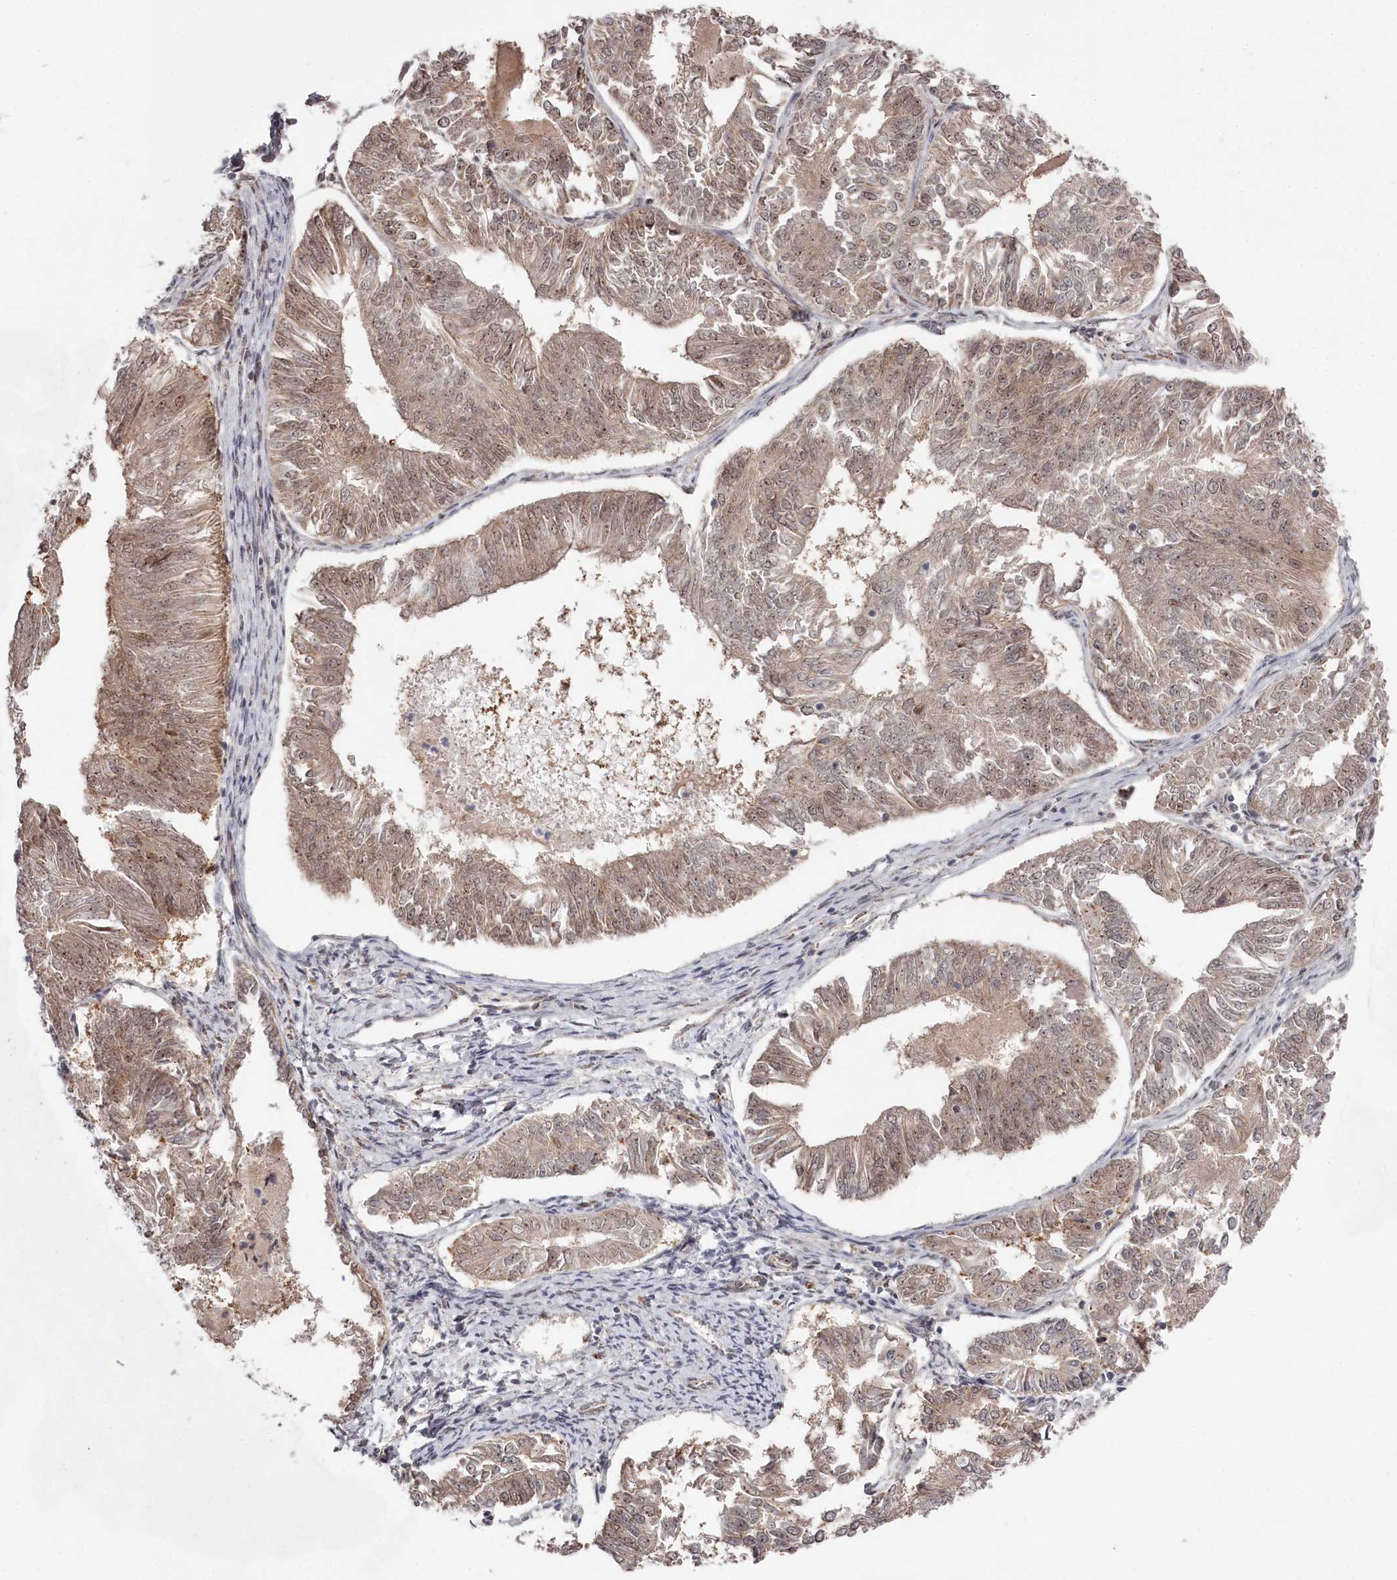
{"staining": {"intensity": "weak", "quantity": ">75%", "location": "cytoplasmic/membranous,nuclear"}, "tissue": "endometrial cancer", "cell_type": "Tumor cells", "image_type": "cancer", "snomed": [{"axis": "morphology", "description": "Adenocarcinoma, NOS"}, {"axis": "topography", "description": "Endometrium"}], "caption": "IHC of human endometrial cancer (adenocarcinoma) shows low levels of weak cytoplasmic/membranous and nuclear expression in approximately >75% of tumor cells.", "gene": "EXOSC1", "patient": {"sex": "female", "age": 58}}